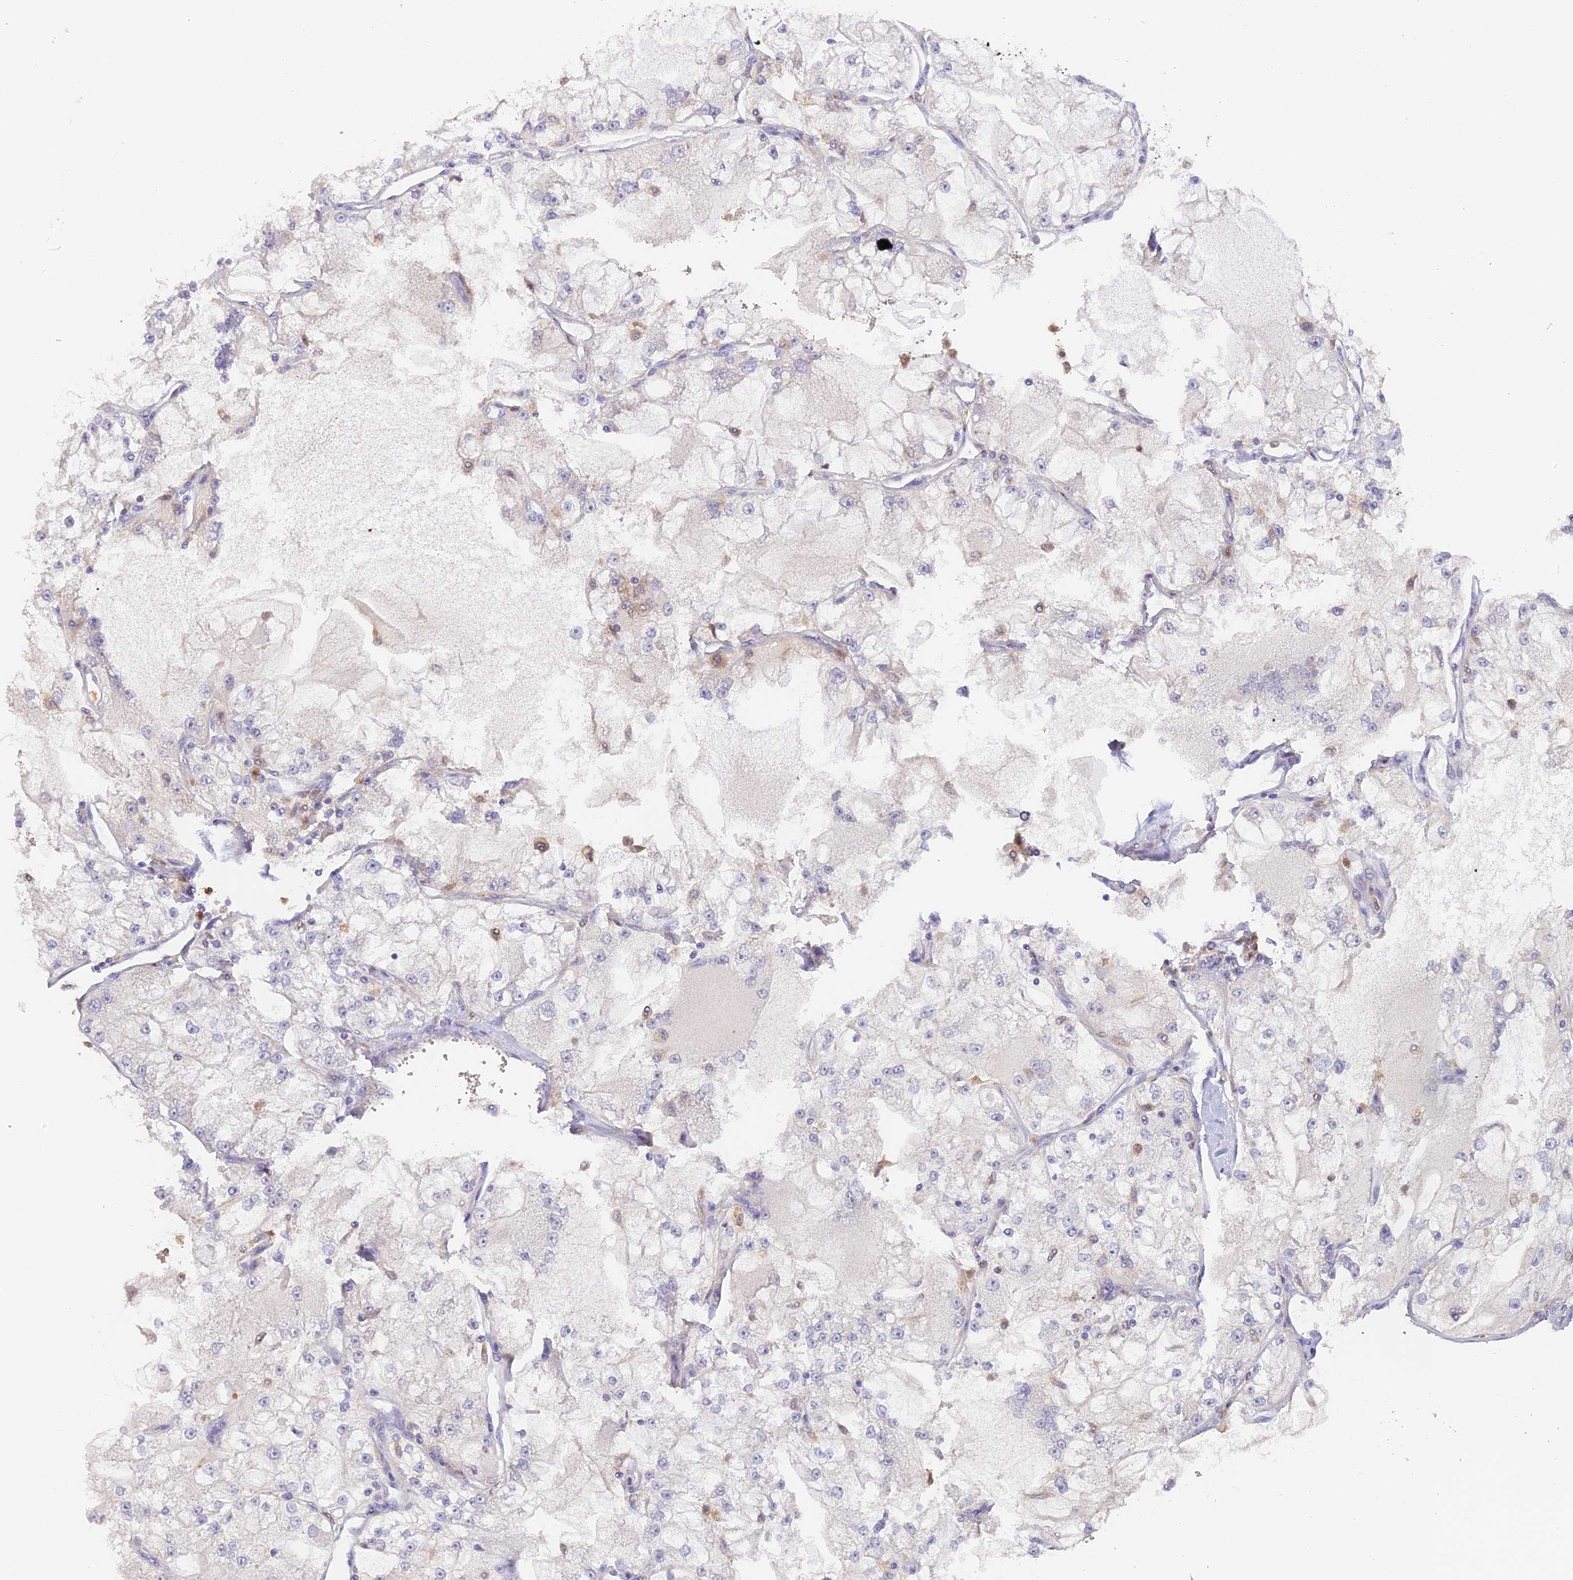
{"staining": {"intensity": "negative", "quantity": "none", "location": "none"}, "tissue": "renal cancer", "cell_type": "Tumor cells", "image_type": "cancer", "snomed": [{"axis": "morphology", "description": "Adenocarcinoma, NOS"}, {"axis": "topography", "description": "Kidney"}], "caption": "Tumor cells show no significant protein expression in renal cancer. (DAB immunohistochemistry (IHC) with hematoxylin counter stain).", "gene": "NCF4", "patient": {"sex": "female", "age": 72}}